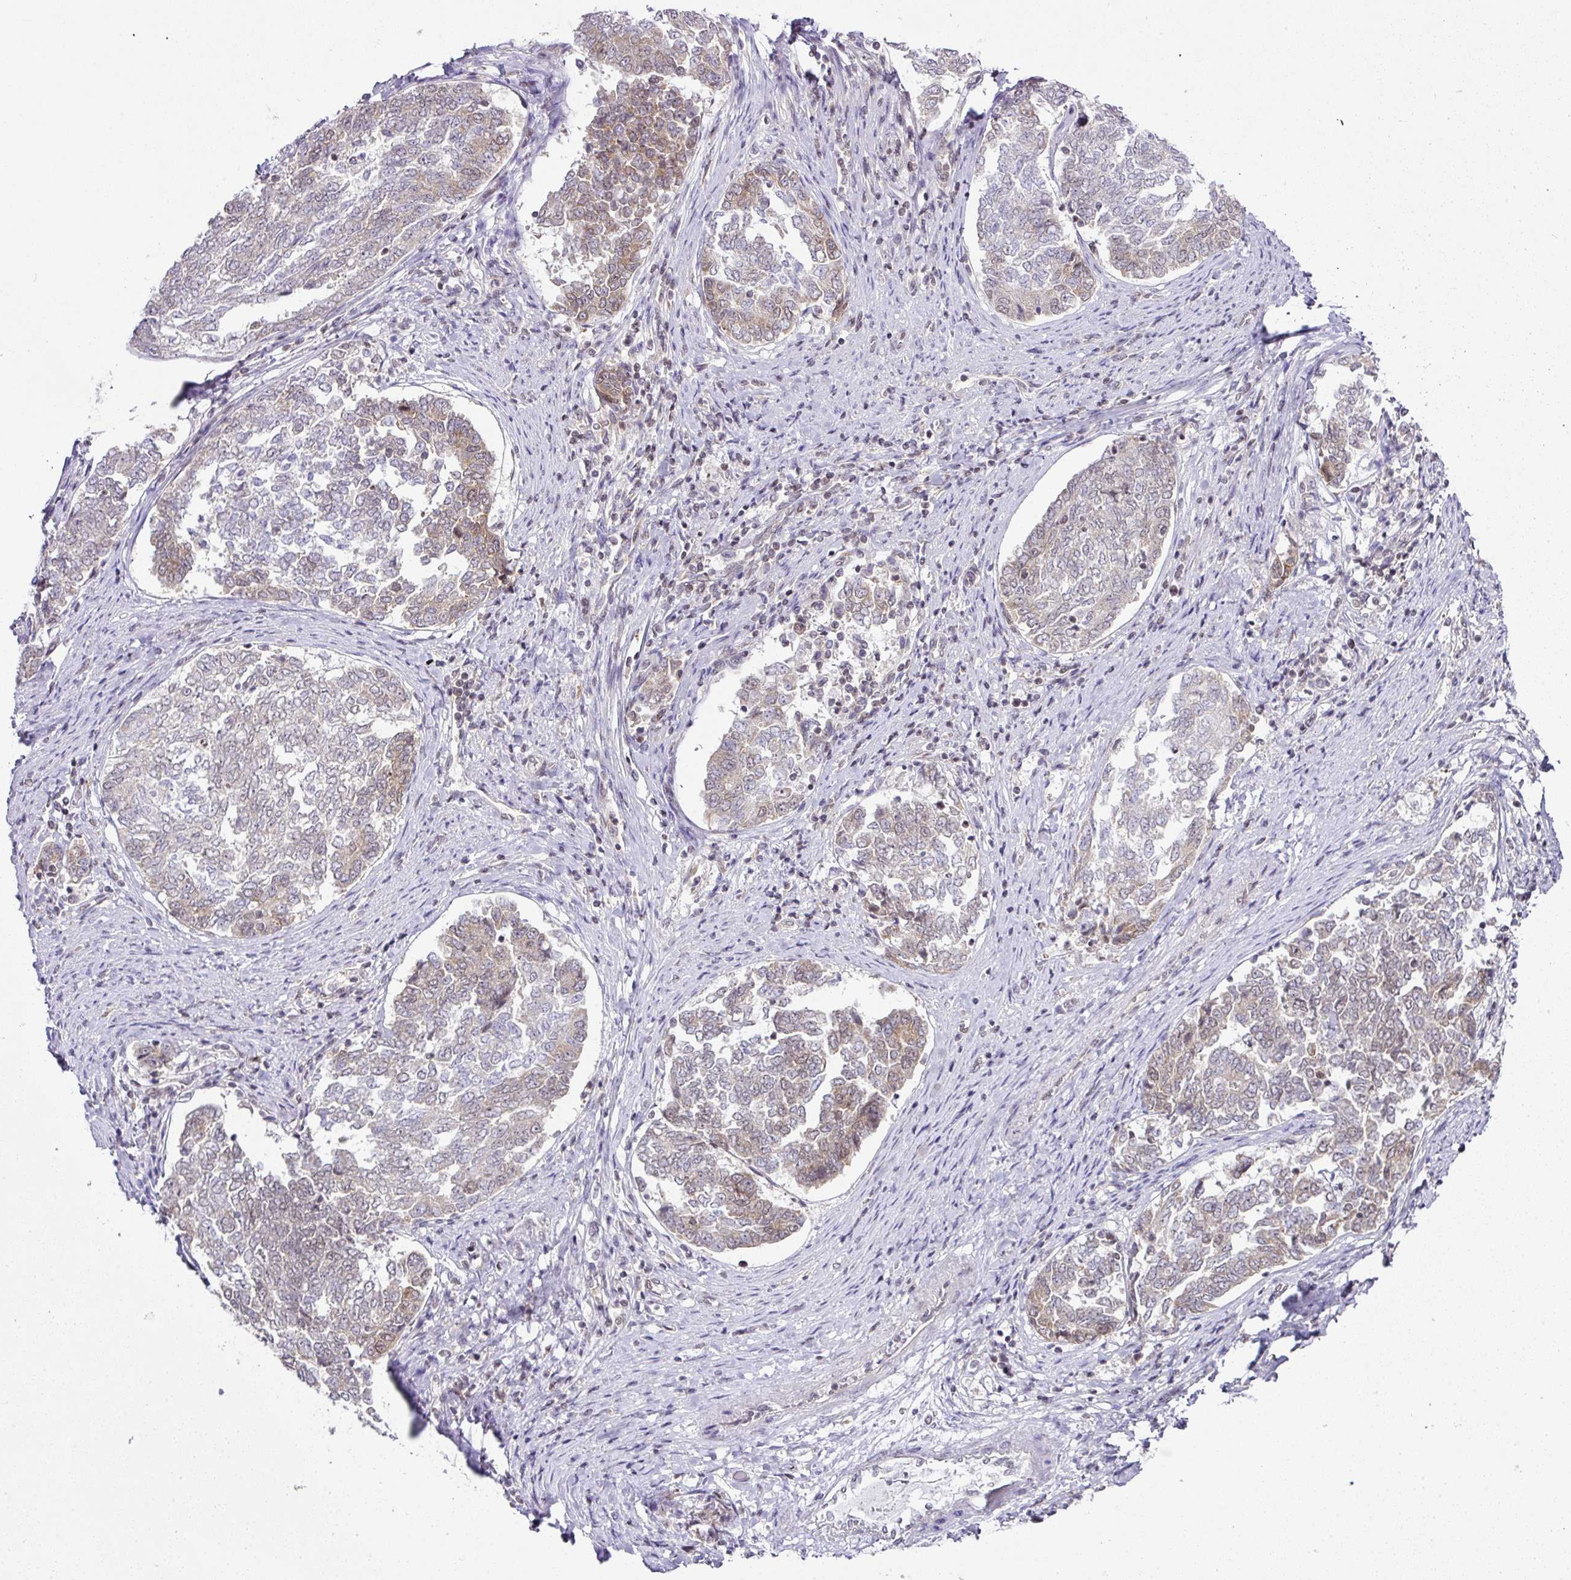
{"staining": {"intensity": "weak", "quantity": "25%-75%", "location": "cytoplasmic/membranous"}, "tissue": "endometrial cancer", "cell_type": "Tumor cells", "image_type": "cancer", "snomed": [{"axis": "morphology", "description": "Adenocarcinoma, NOS"}, {"axis": "topography", "description": "Endometrium"}], "caption": "Immunohistochemical staining of endometrial cancer (adenocarcinoma) demonstrates low levels of weak cytoplasmic/membranous protein expression in approximately 25%-75% of tumor cells. The staining was performed using DAB to visualize the protein expression in brown, while the nuclei were stained in blue with hematoxylin (Magnification: 20x).", "gene": "FAM32A", "patient": {"sex": "female", "age": 80}}